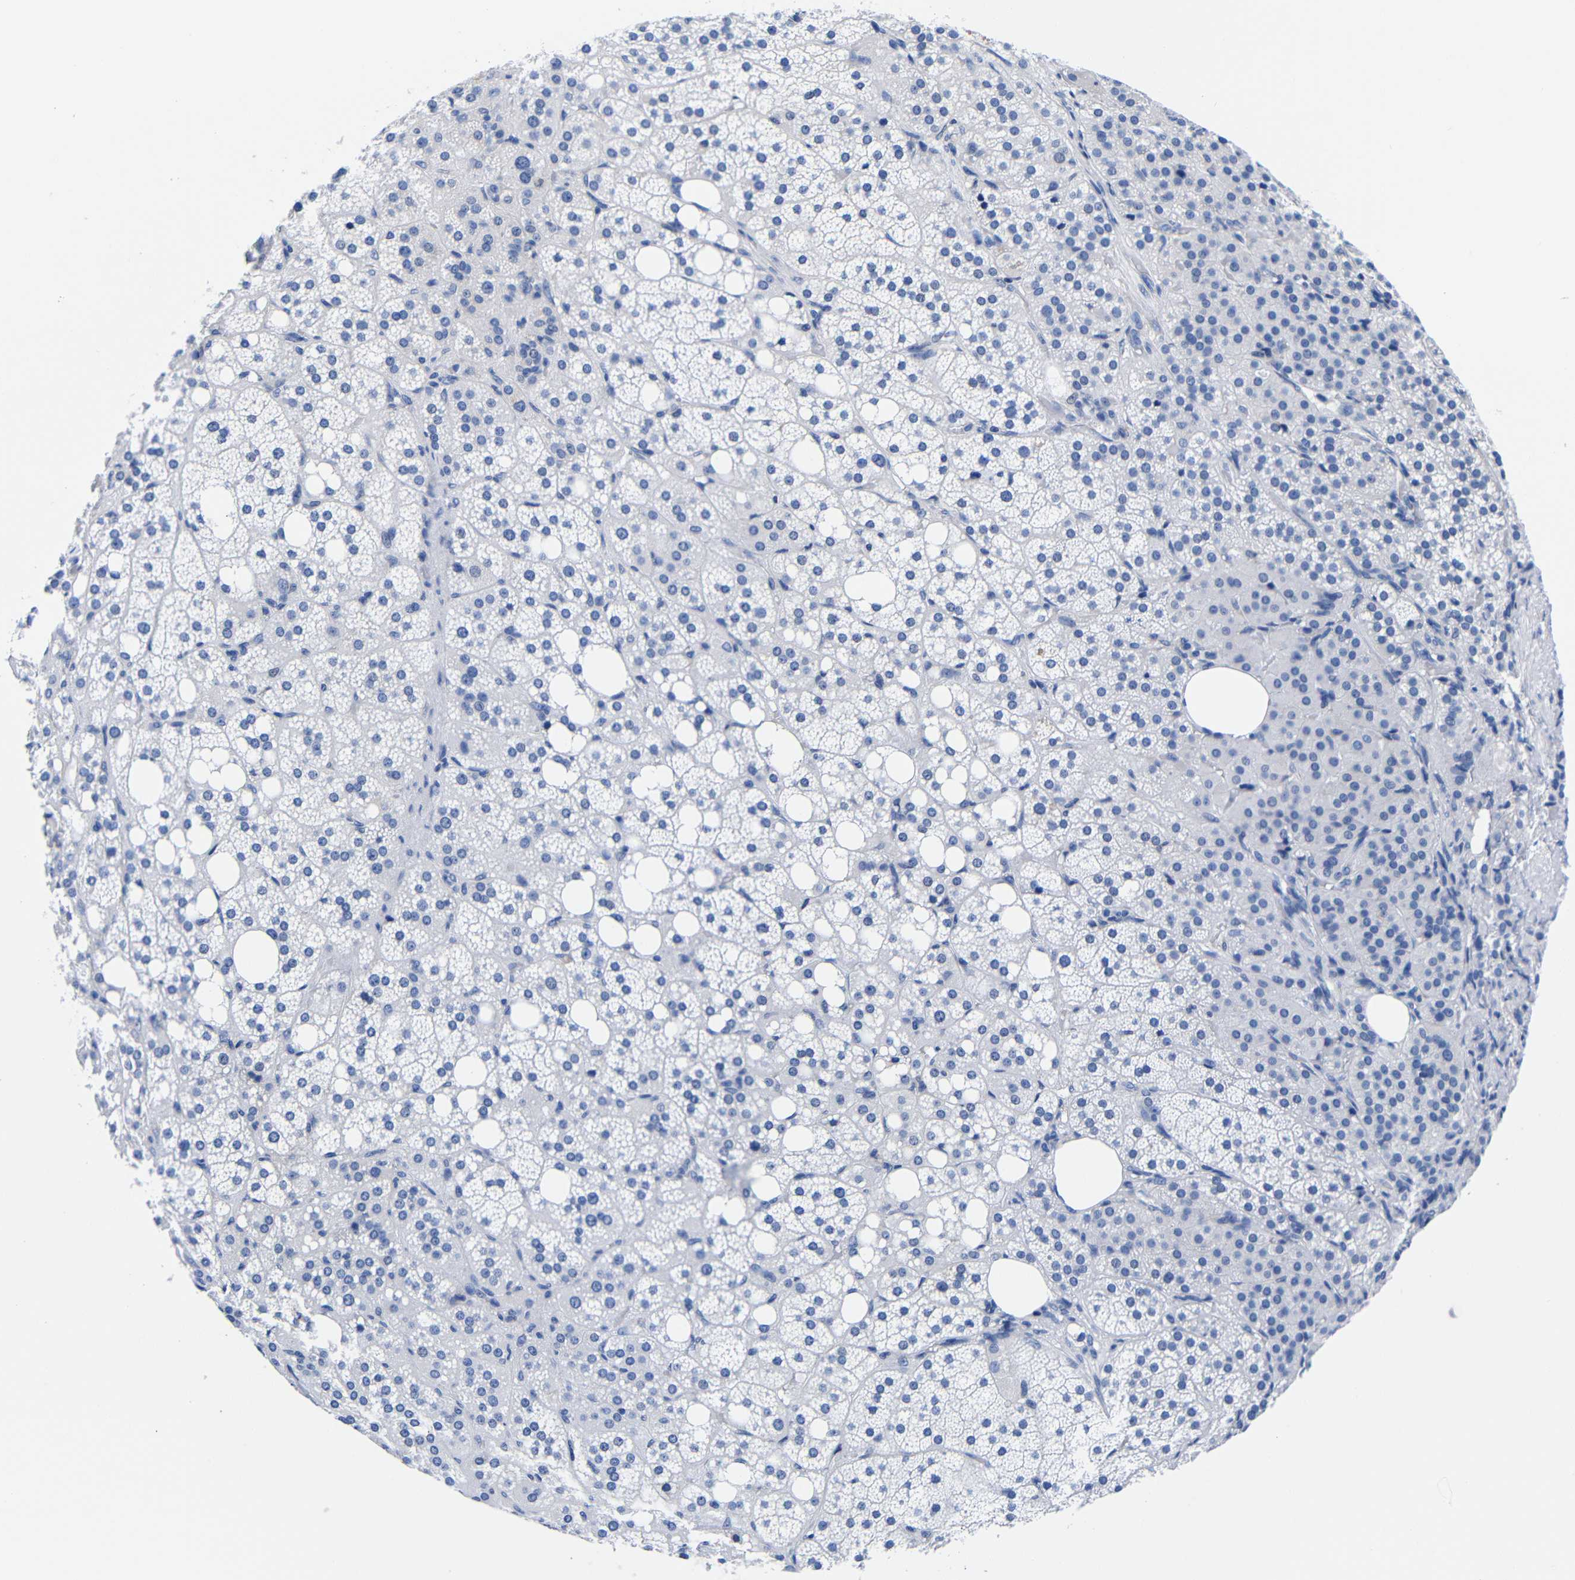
{"staining": {"intensity": "negative", "quantity": "none", "location": "none"}, "tissue": "adrenal gland", "cell_type": "Glandular cells", "image_type": "normal", "snomed": [{"axis": "morphology", "description": "Normal tissue, NOS"}, {"axis": "topography", "description": "Adrenal gland"}], "caption": "Micrograph shows no significant protein staining in glandular cells of benign adrenal gland. (Brightfield microscopy of DAB IHC at high magnification).", "gene": "CLEC4G", "patient": {"sex": "female", "age": 59}}